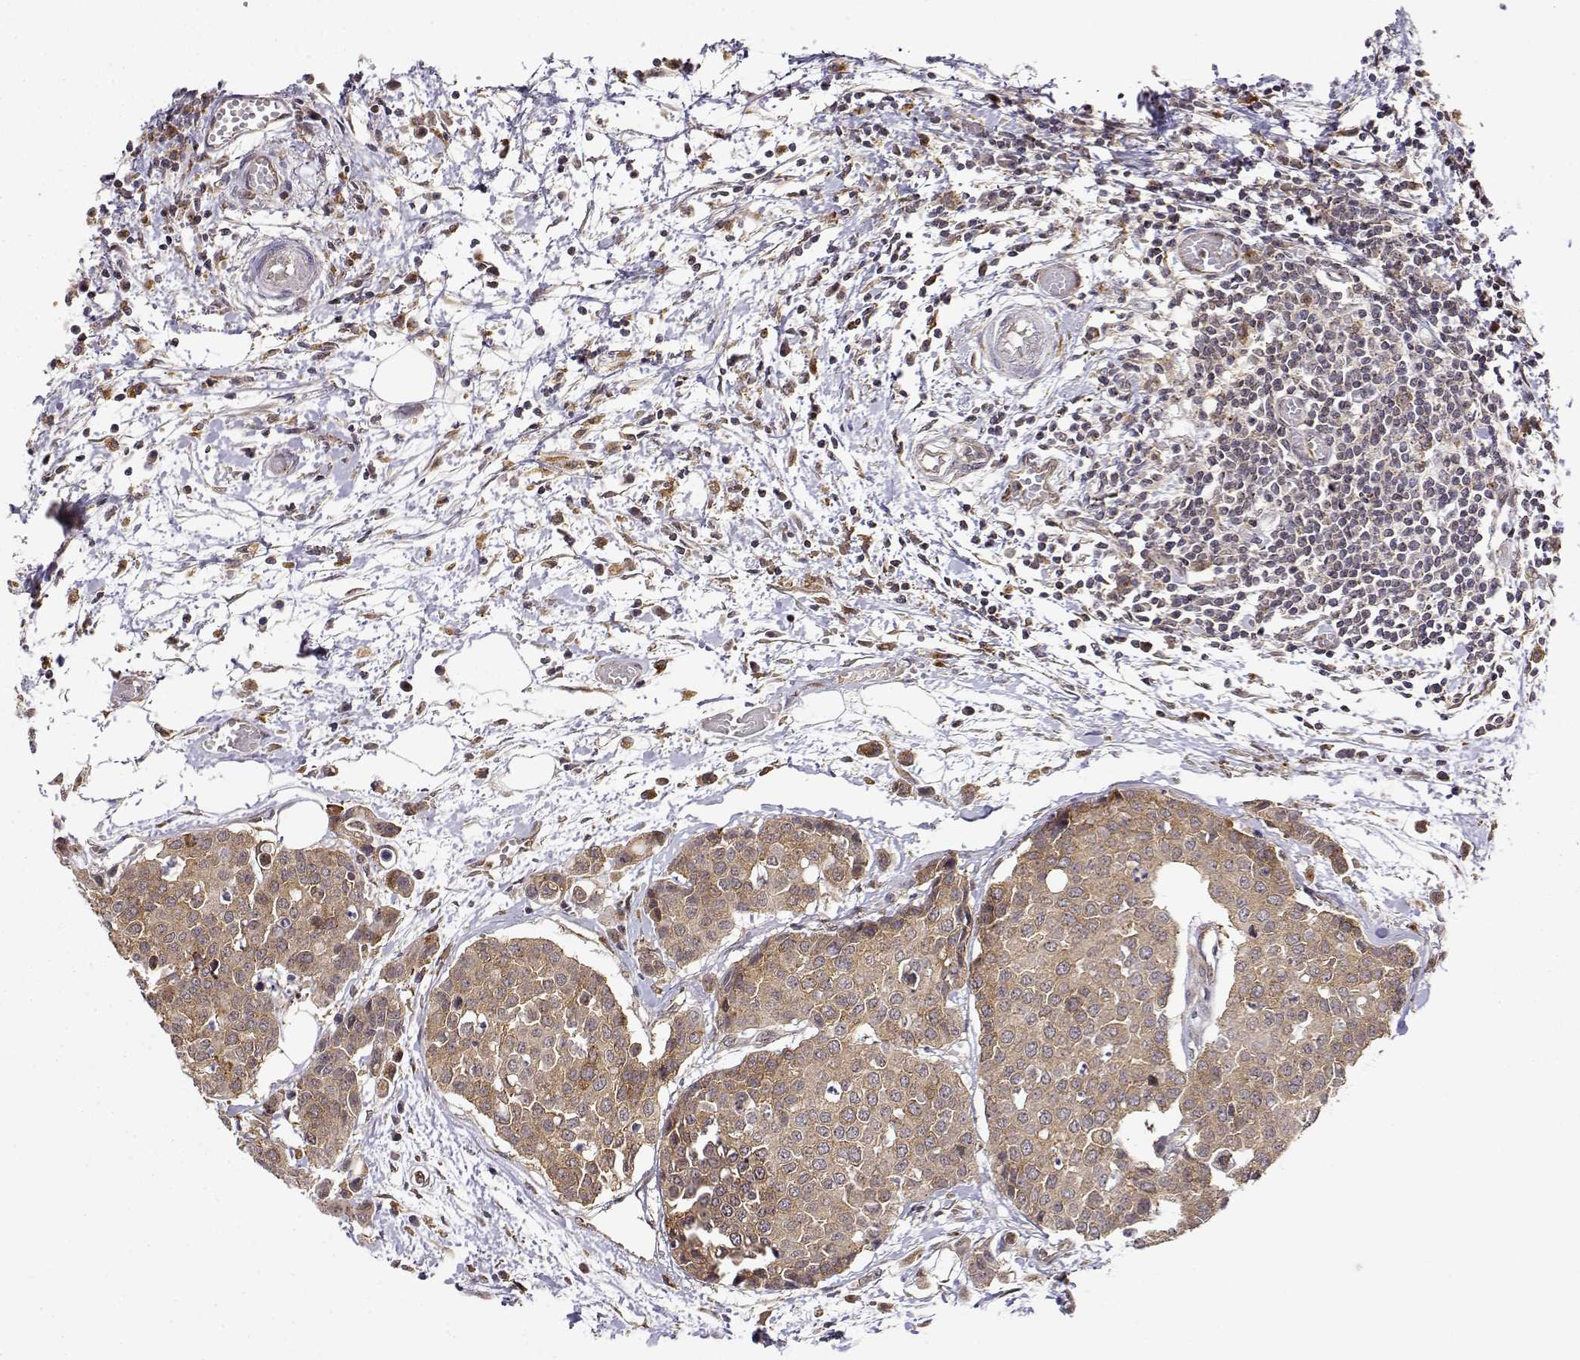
{"staining": {"intensity": "weak", "quantity": ">75%", "location": "cytoplasmic/membranous"}, "tissue": "carcinoid", "cell_type": "Tumor cells", "image_type": "cancer", "snomed": [{"axis": "morphology", "description": "Carcinoid, malignant, NOS"}, {"axis": "topography", "description": "Colon"}], "caption": "The photomicrograph shows a brown stain indicating the presence of a protein in the cytoplasmic/membranous of tumor cells in carcinoid (malignant). Nuclei are stained in blue.", "gene": "RNF13", "patient": {"sex": "male", "age": 81}}